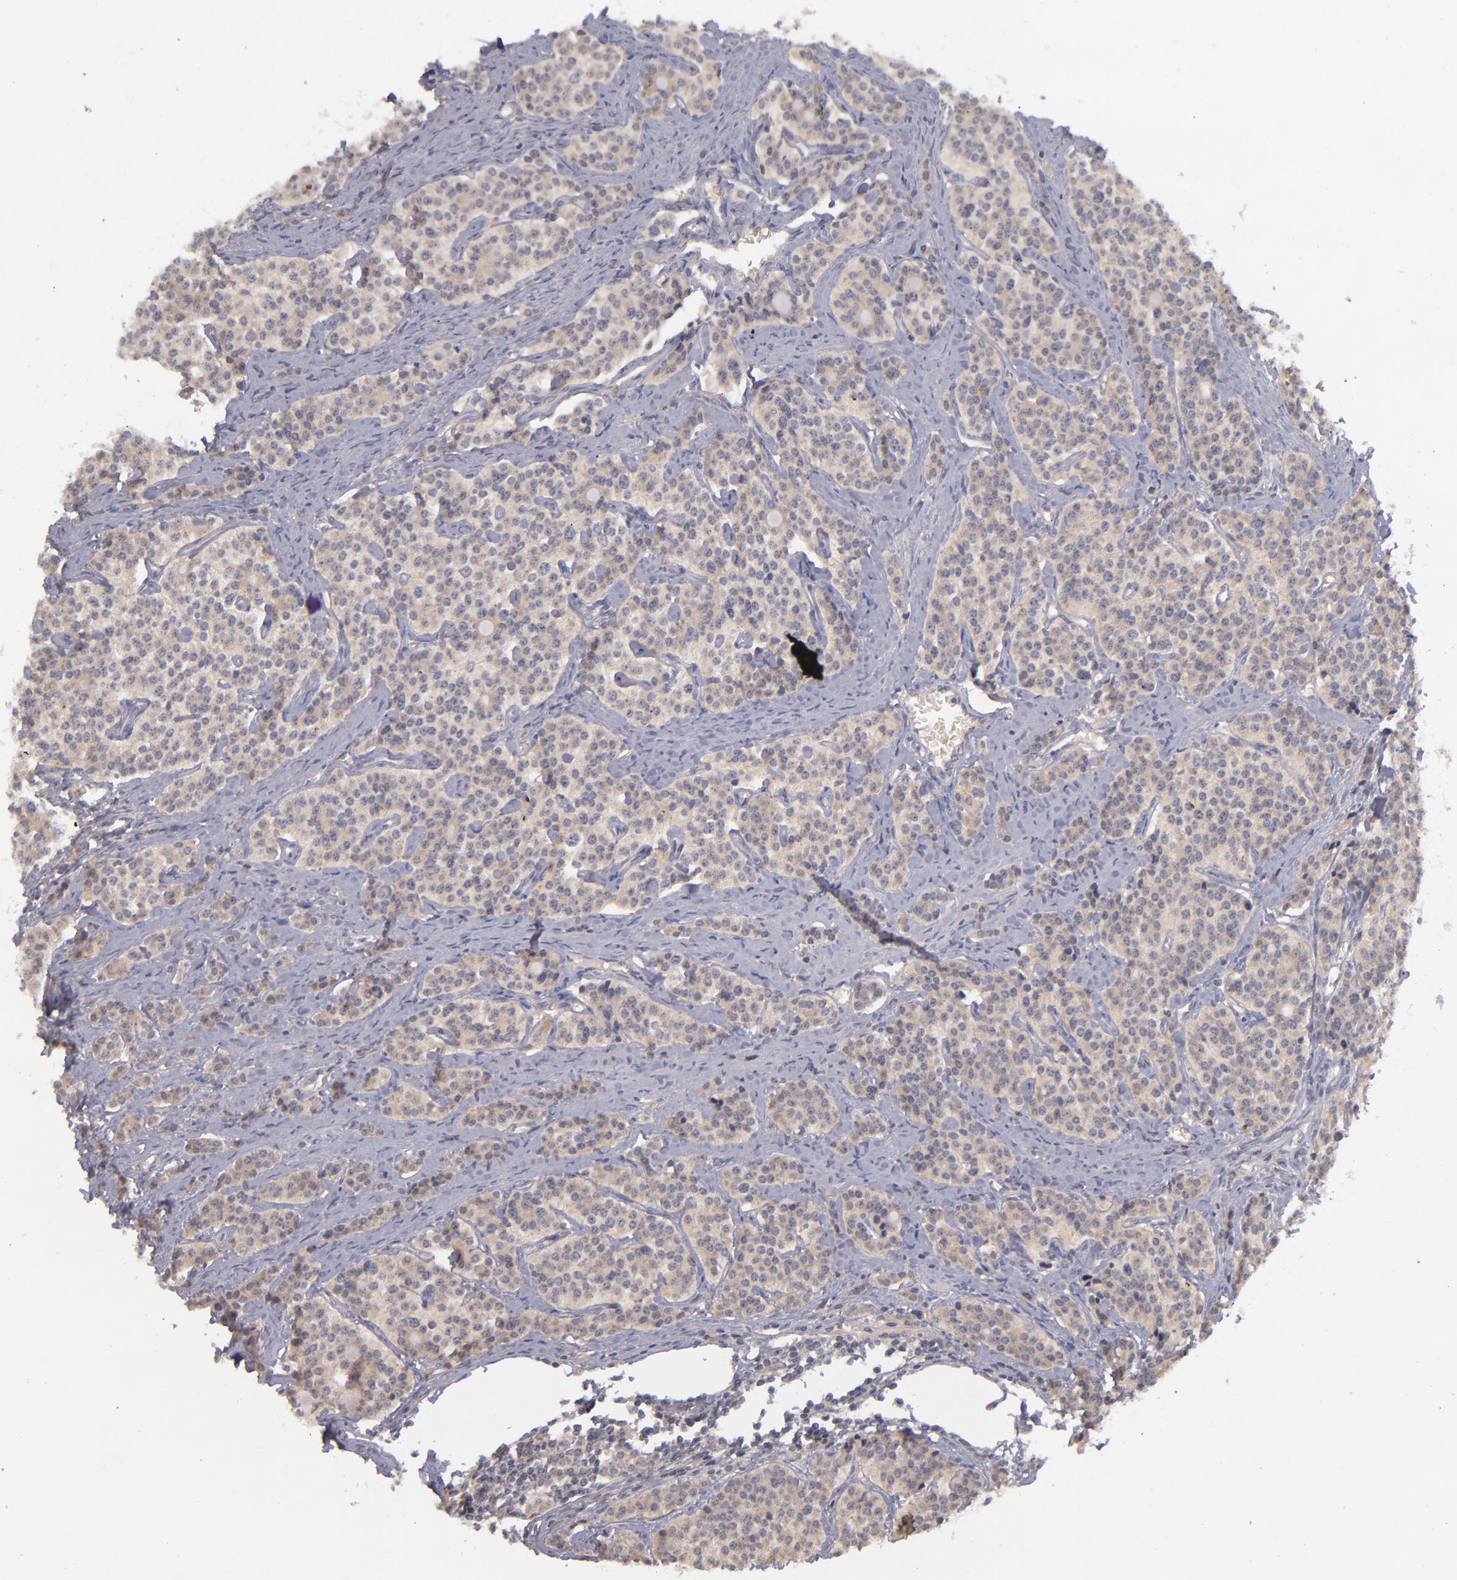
{"staining": {"intensity": "weak", "quantity": ">75%", "location": "cytoplasmic/membranous"}, "tissue": "carcinoid", "cell_type": "Tumor cells", "image_type": "cancer", "snomed": [{"axis": "morphology", "description": "Carcinoid, malignant, NOS"}, {"axis": "topography", "description": "Small intestine"}], "caption": "Immunohistochemistry histopathology image of human carcinoid stained for a protein (brown), which shows low levels of weak cytoplasmic/membranous expression in about >75% of tumor cells.", "gene": "TSC2", "patient": {"sex": "male", "age": 63}}